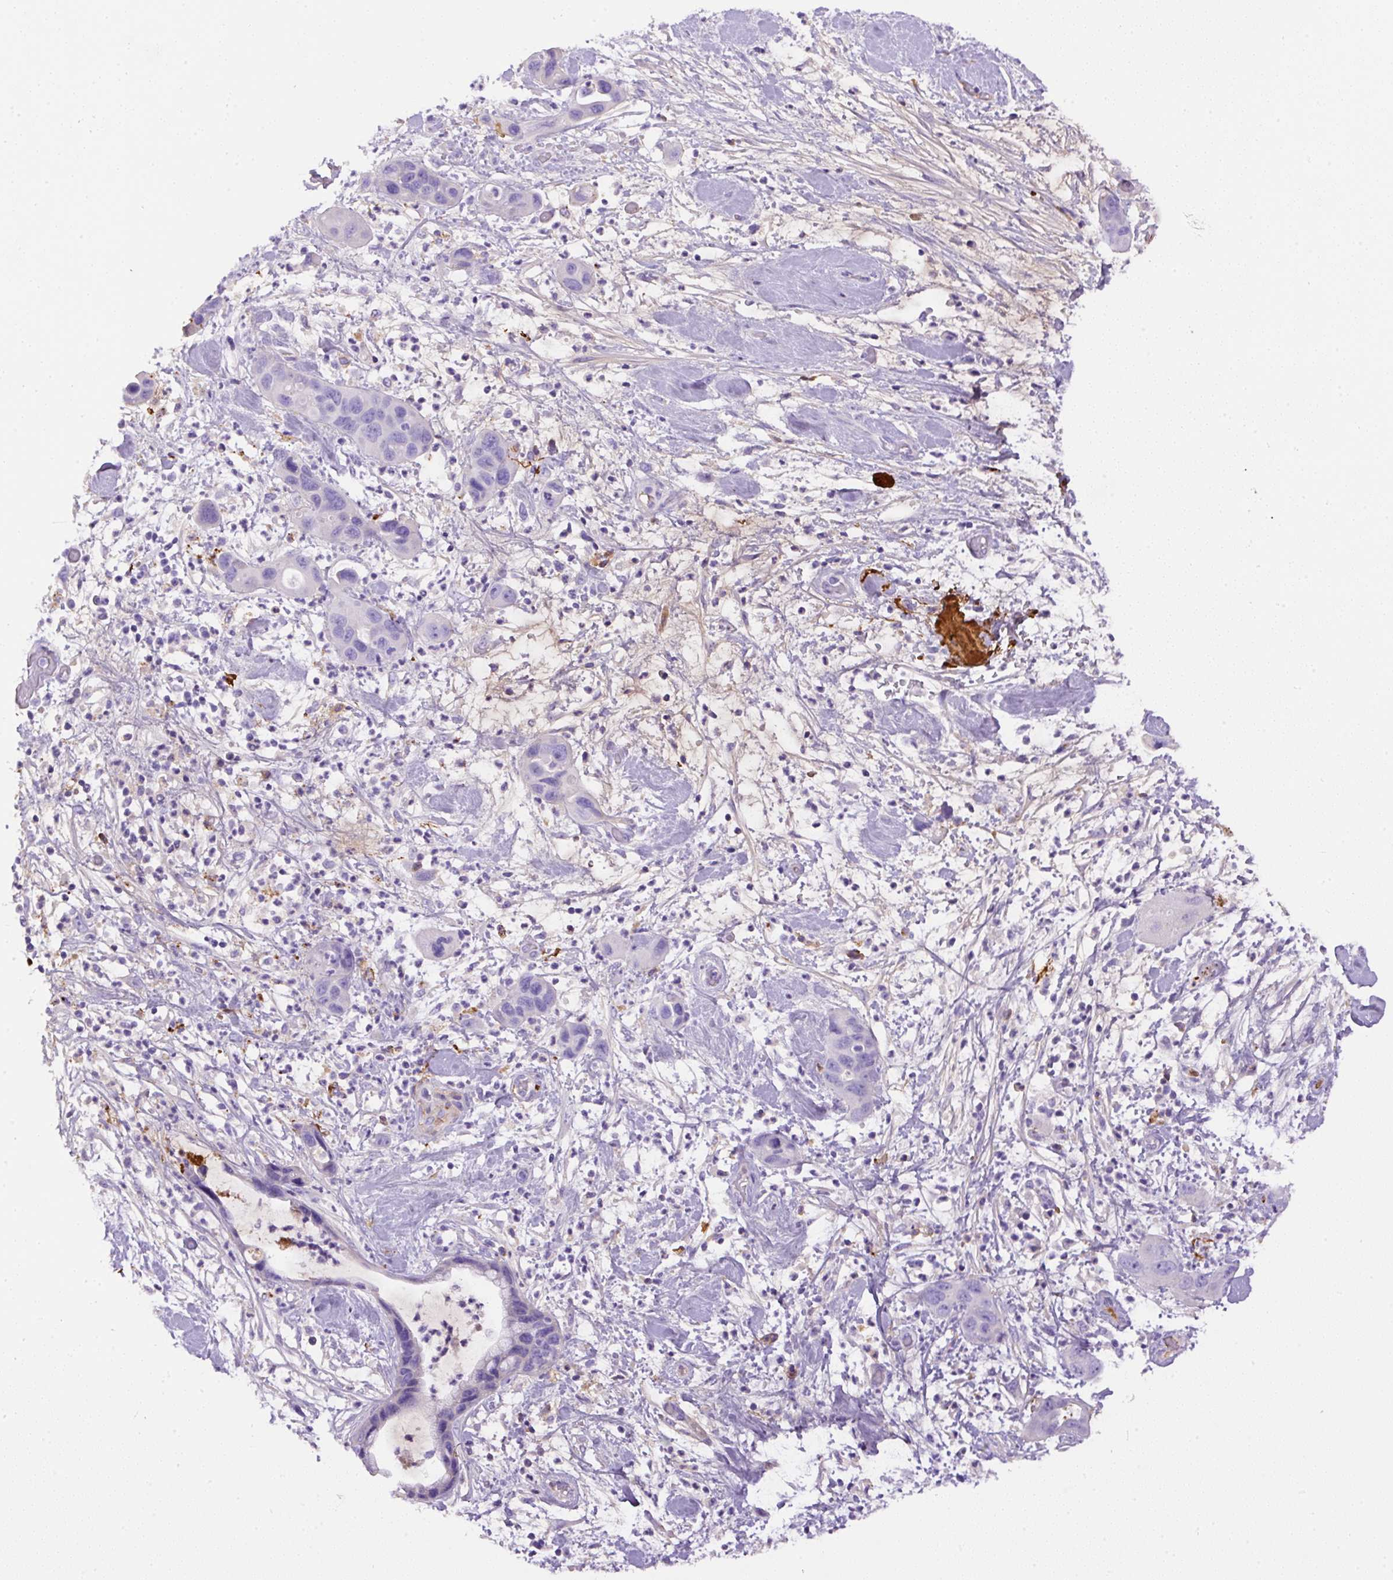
{"staining": {"intensity": "negative", "quantity": "none", "location": "none"}, "tissue": "pancreatic cancer", "cell_type": "Tumor cells", "image_type": "cancer", "snomed": [{"axis": "morphology", "description": "Adenocarcinoma, NOS"}, {"axis": "topography", "description": "Pancreas"}], "caption": "Tumor cells are negative for brown protein staining in pancreatic cancer (adenocarcinoma). (DAB IHC visualized using brightfield microscopy, high magnification).", "gene": "APCS", "patient": {"sex": "female", "age": 71}}